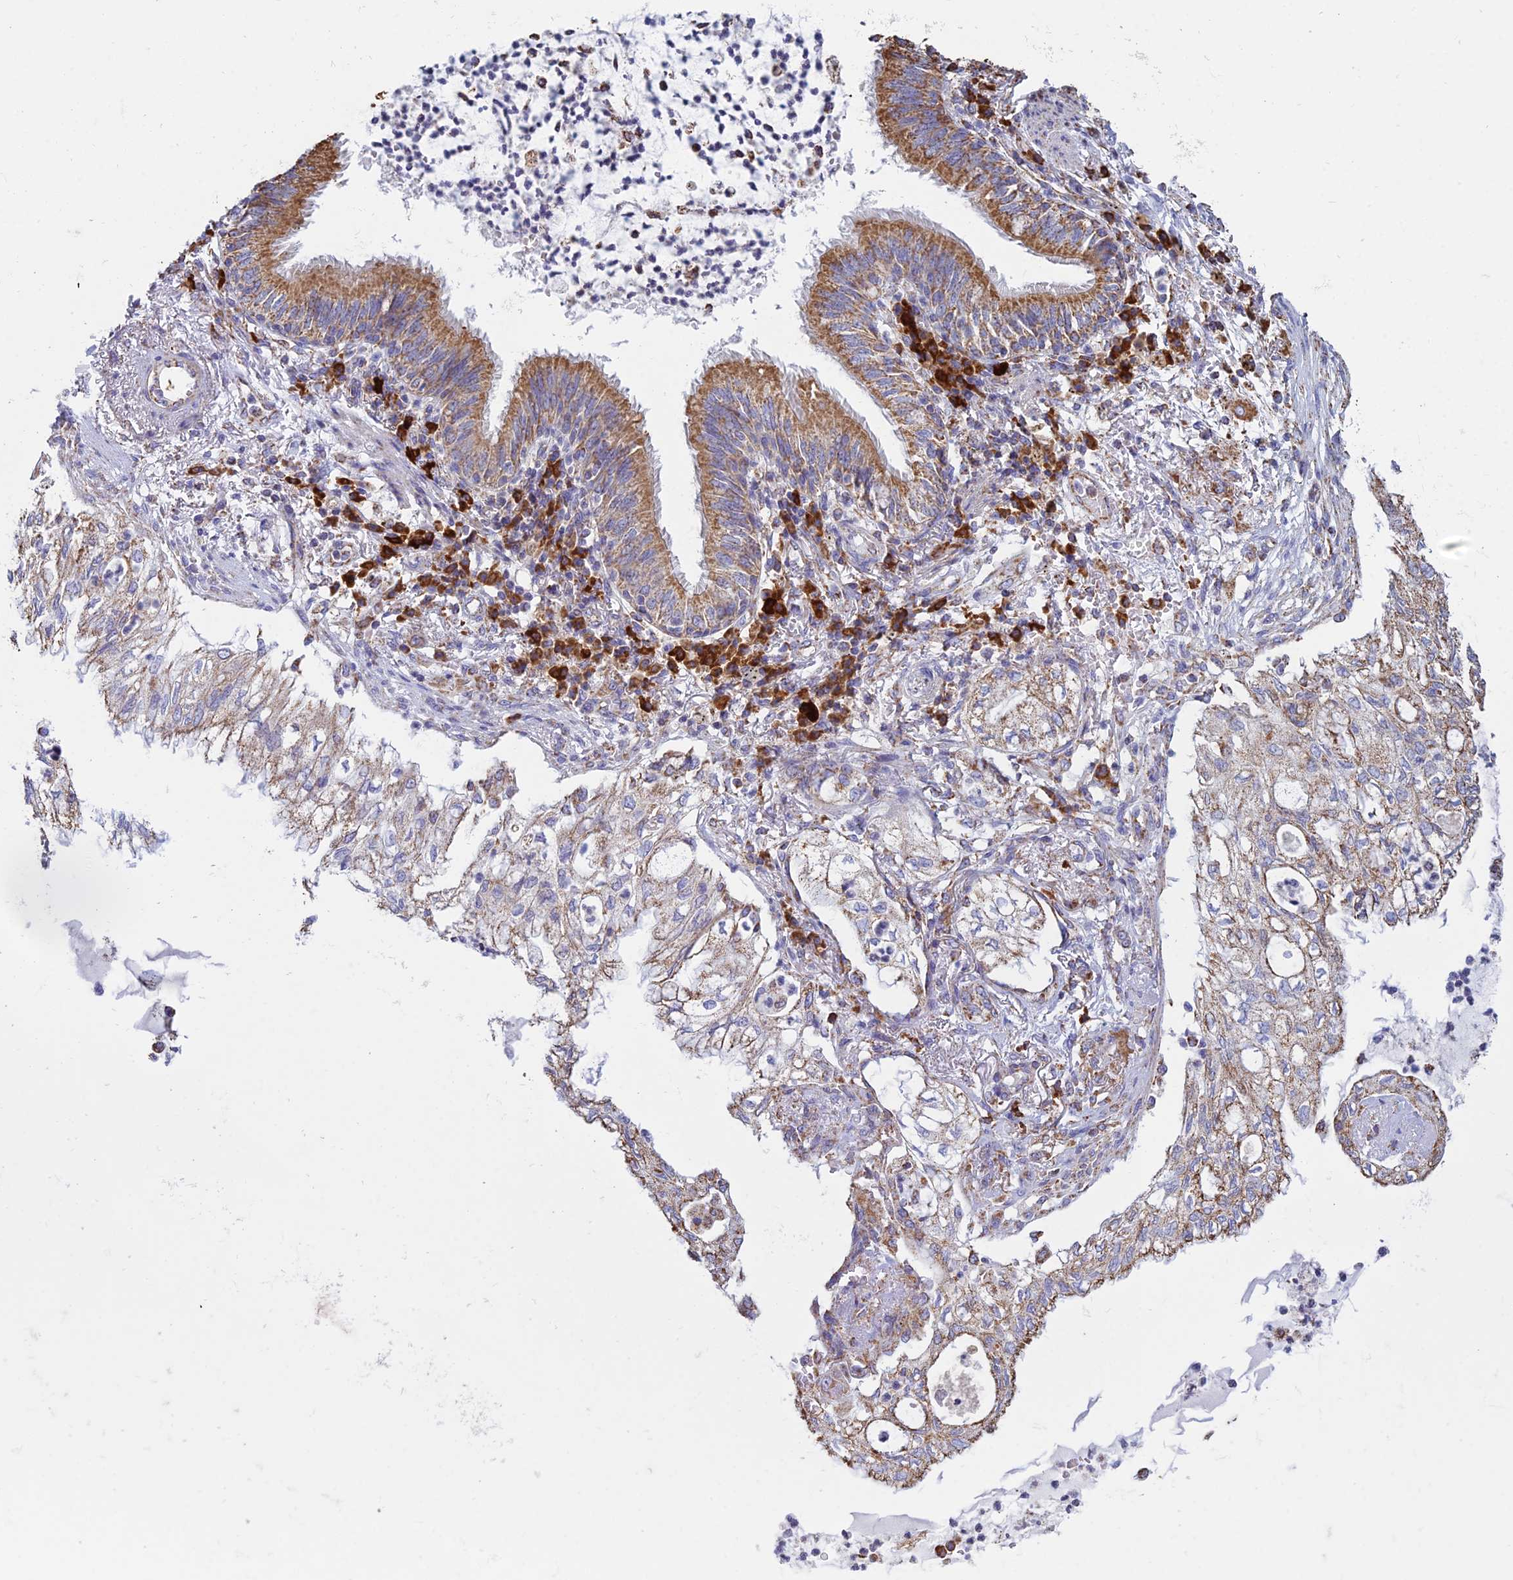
{"staining": {"intensity": "moderate", "quantity": ">75%", "location": "cytoplasmic/membranous"}, "tissue": "lung cancer", "cell_type": "Tumor cells", "image_type": "cancer", "snomed": [{"axis": "morphology", "description": "Adenocarcinoma, NOS"}, {"axis": "topography", "description": "Lung"}], "caption": "Protein expression analysis of human lung cancer (adenocarcinoma) reveals moderate cytoplasmic/membranous expression in about >75% of tumor cells.", "gene": "OR2W3", "patient": {"sex": "female", "age": 70}}